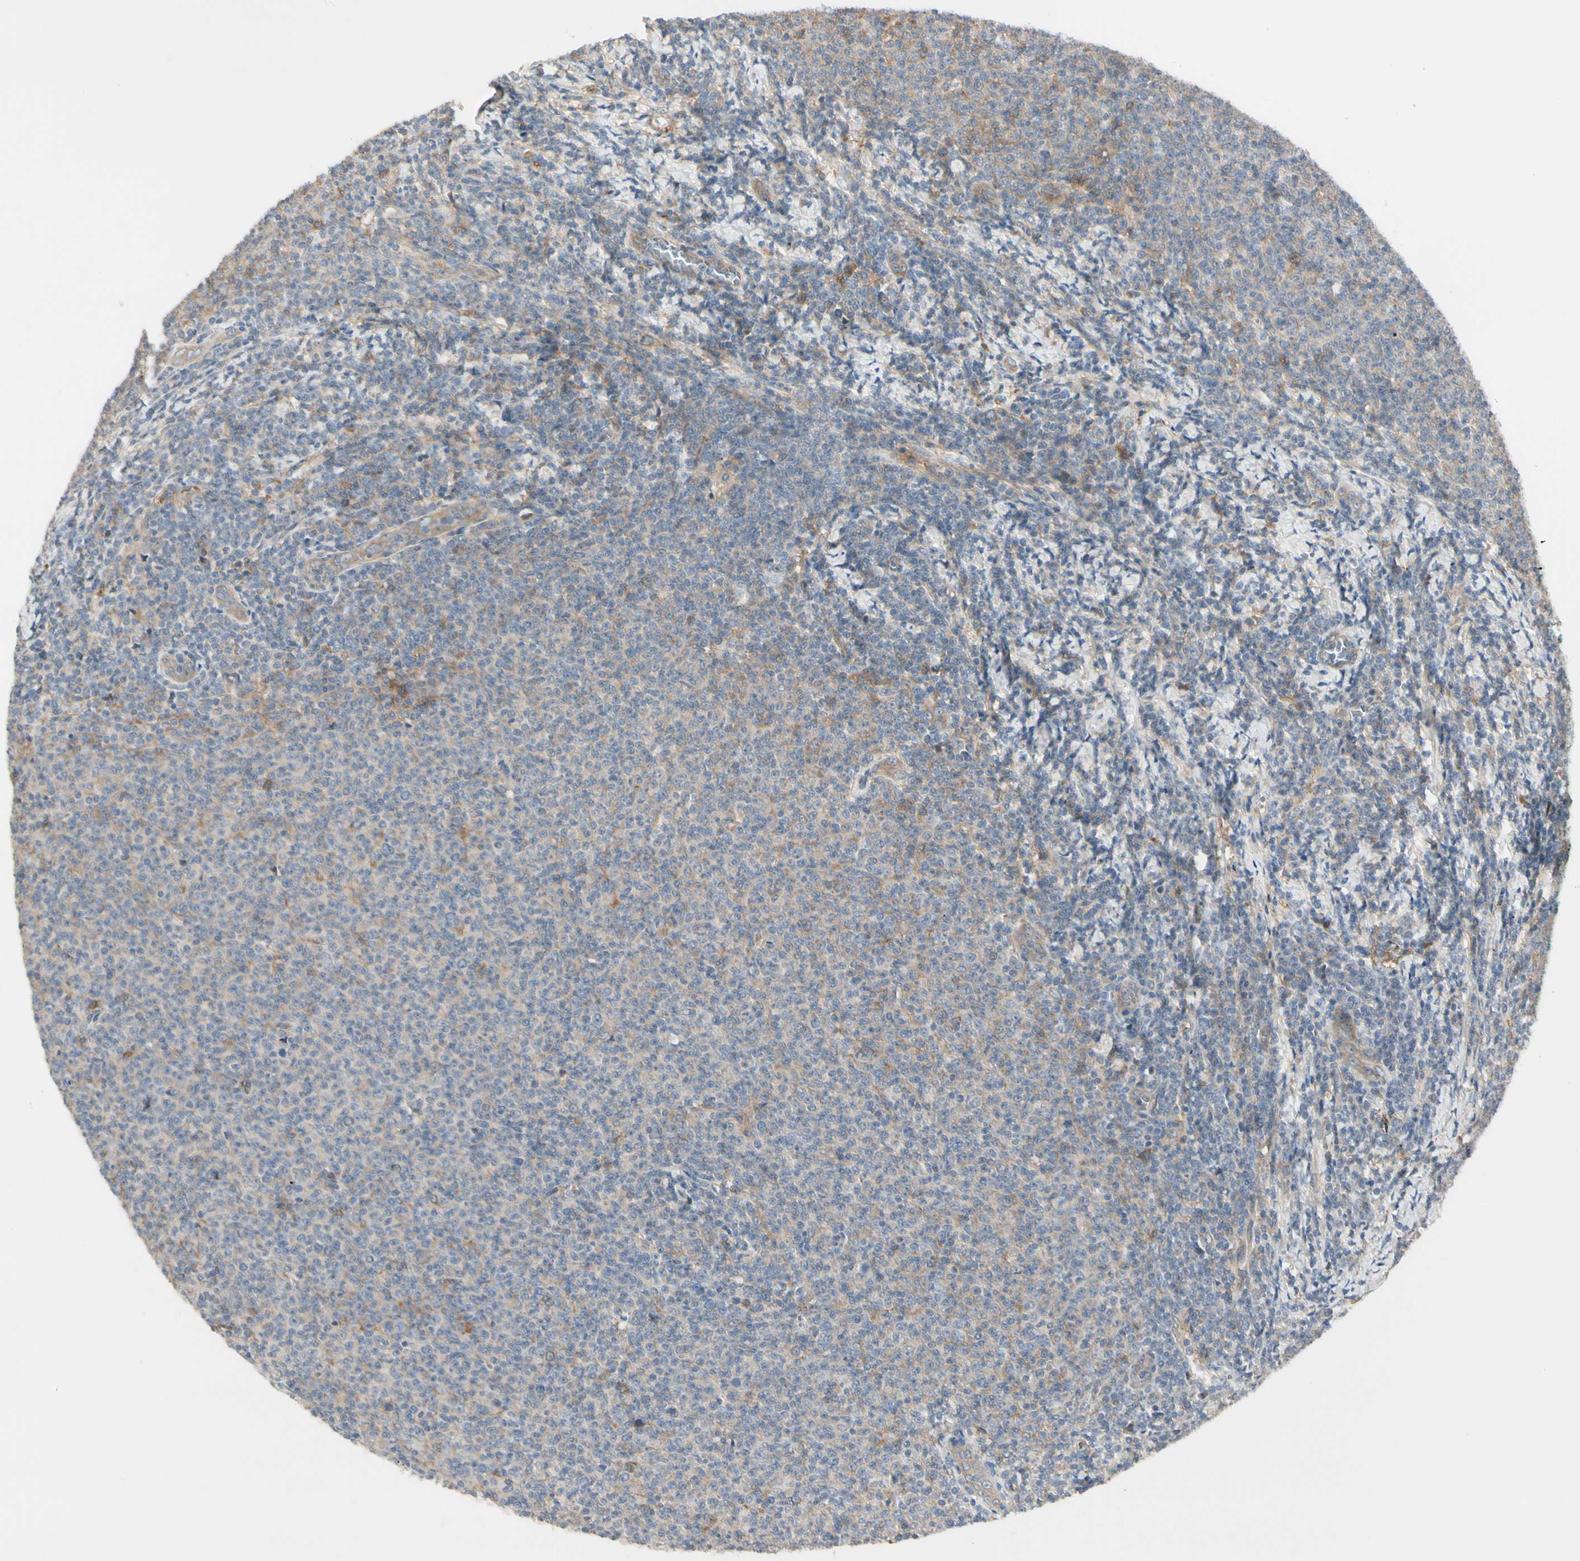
{"staining": {"intensity": "weak", "quantity": ">75%", "location": "cytoplasmic/membranous"}, "tissue": "lymphoma", "cell_type": "Tumor cells", "image_type": "cancer", "snomed": [{"axis": "morphology", "description": "Malignant lymphoma, non-Hodgkin's type, Low grade"}, {"axis": "topography", "description": "Lymph node"}], "caption": "Malignant lymphoma, non-Hodgkin's type (low-grade) stained with a protein marker shows weak staining in tumor cells.", "gene": "F2R", "patient": {"sex": "male", "age": 66}}